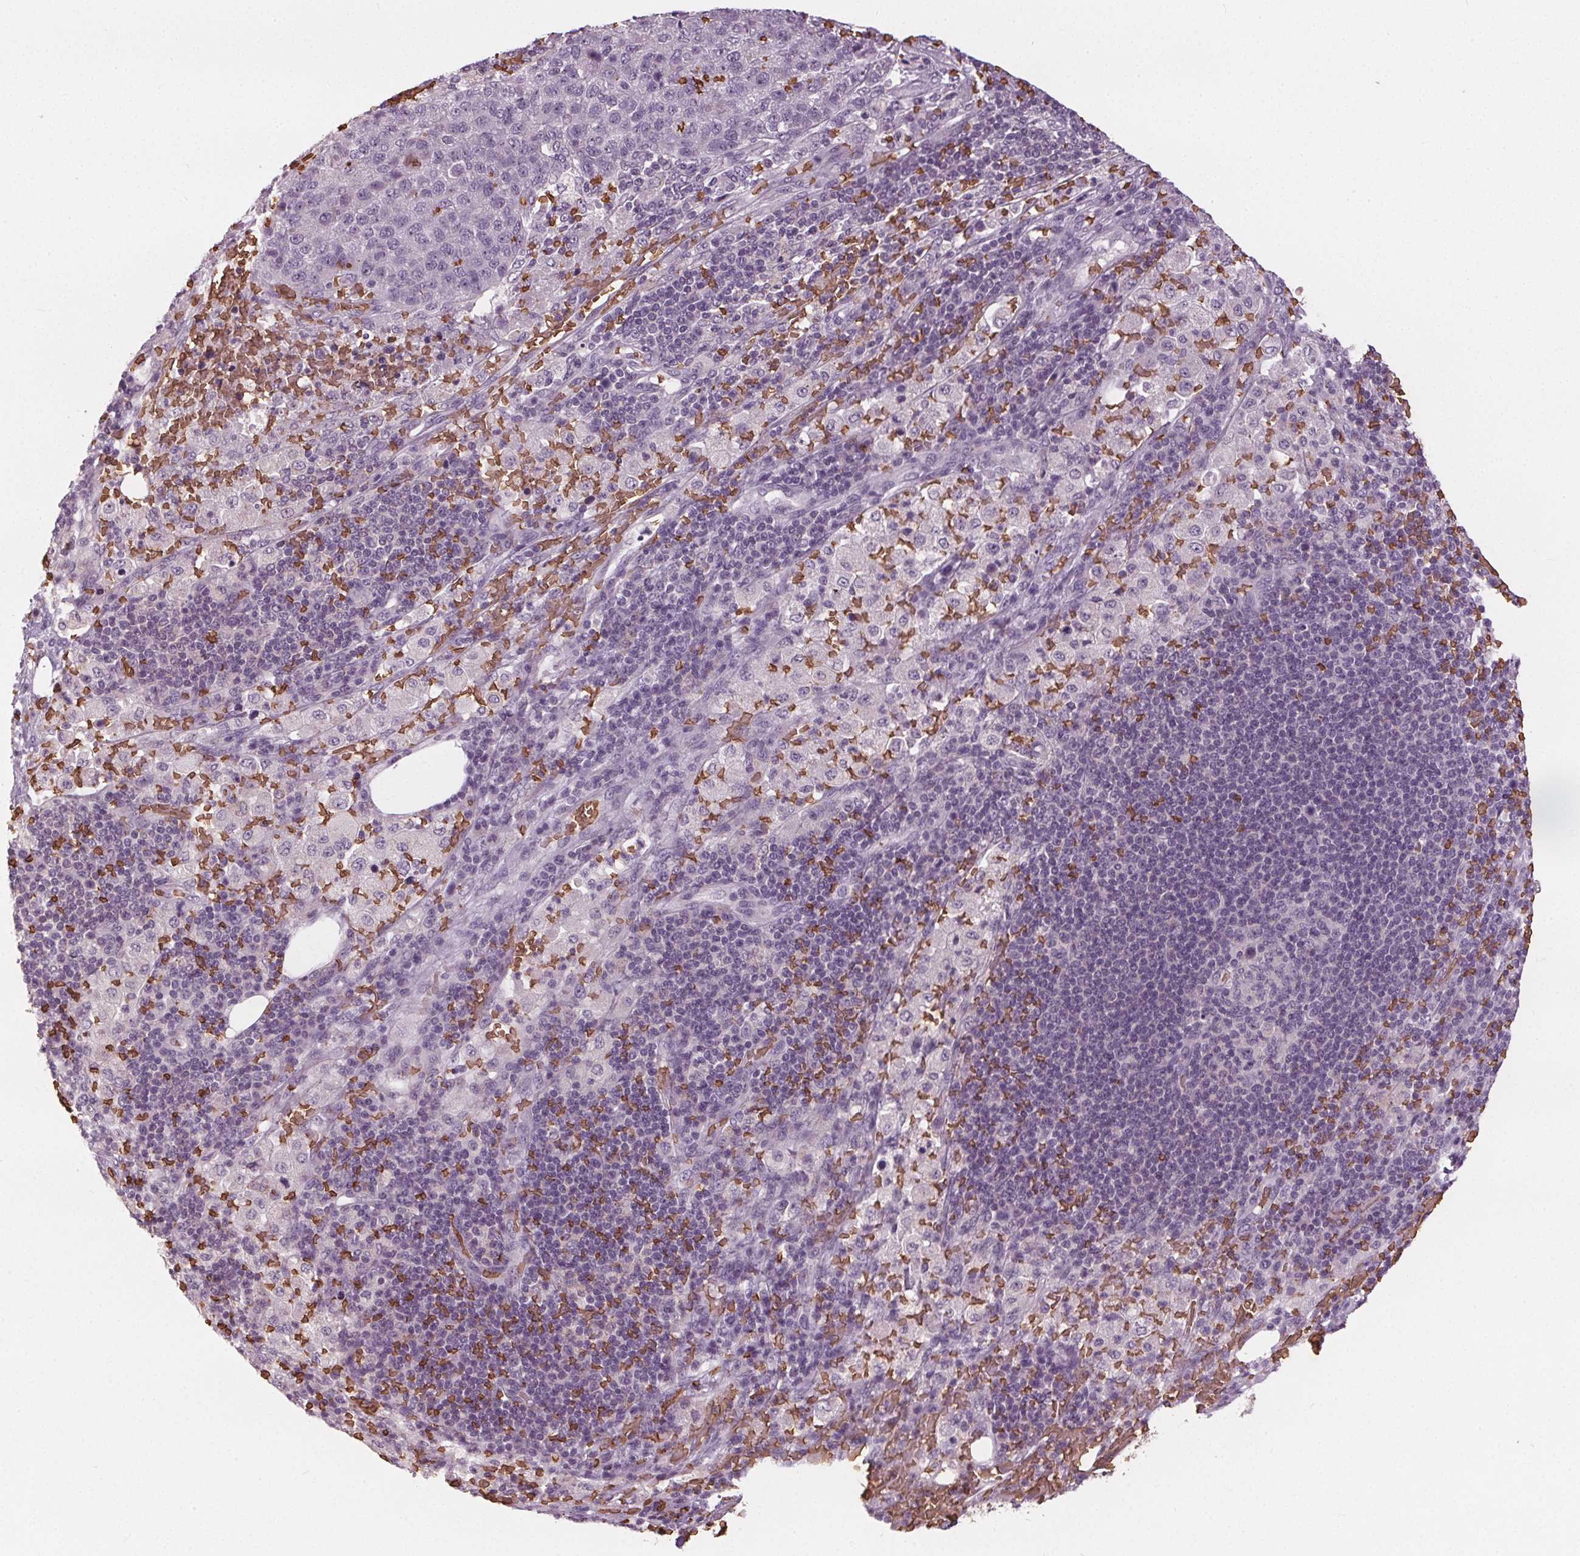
{"staining": {"intensity": "negative", "quantity": "none", "location": "none"}, "tissue": "pancreatic cancer", "cell_type": "Tumor cells", "image_type": "cancer", "snomed": [{"axis": "morphology", "description": "Adenocarcinoma, NOS"}, {"axis": "topography", "description": "Pancreas"}], "caption": "Immunohistochemistry (IHC) of human pancreatic cancer (adenocarcinoma) reveals no positivity in tumor cells.", "gene": "SLC4A1", "patient": {"sex": "female", "age": 61}}